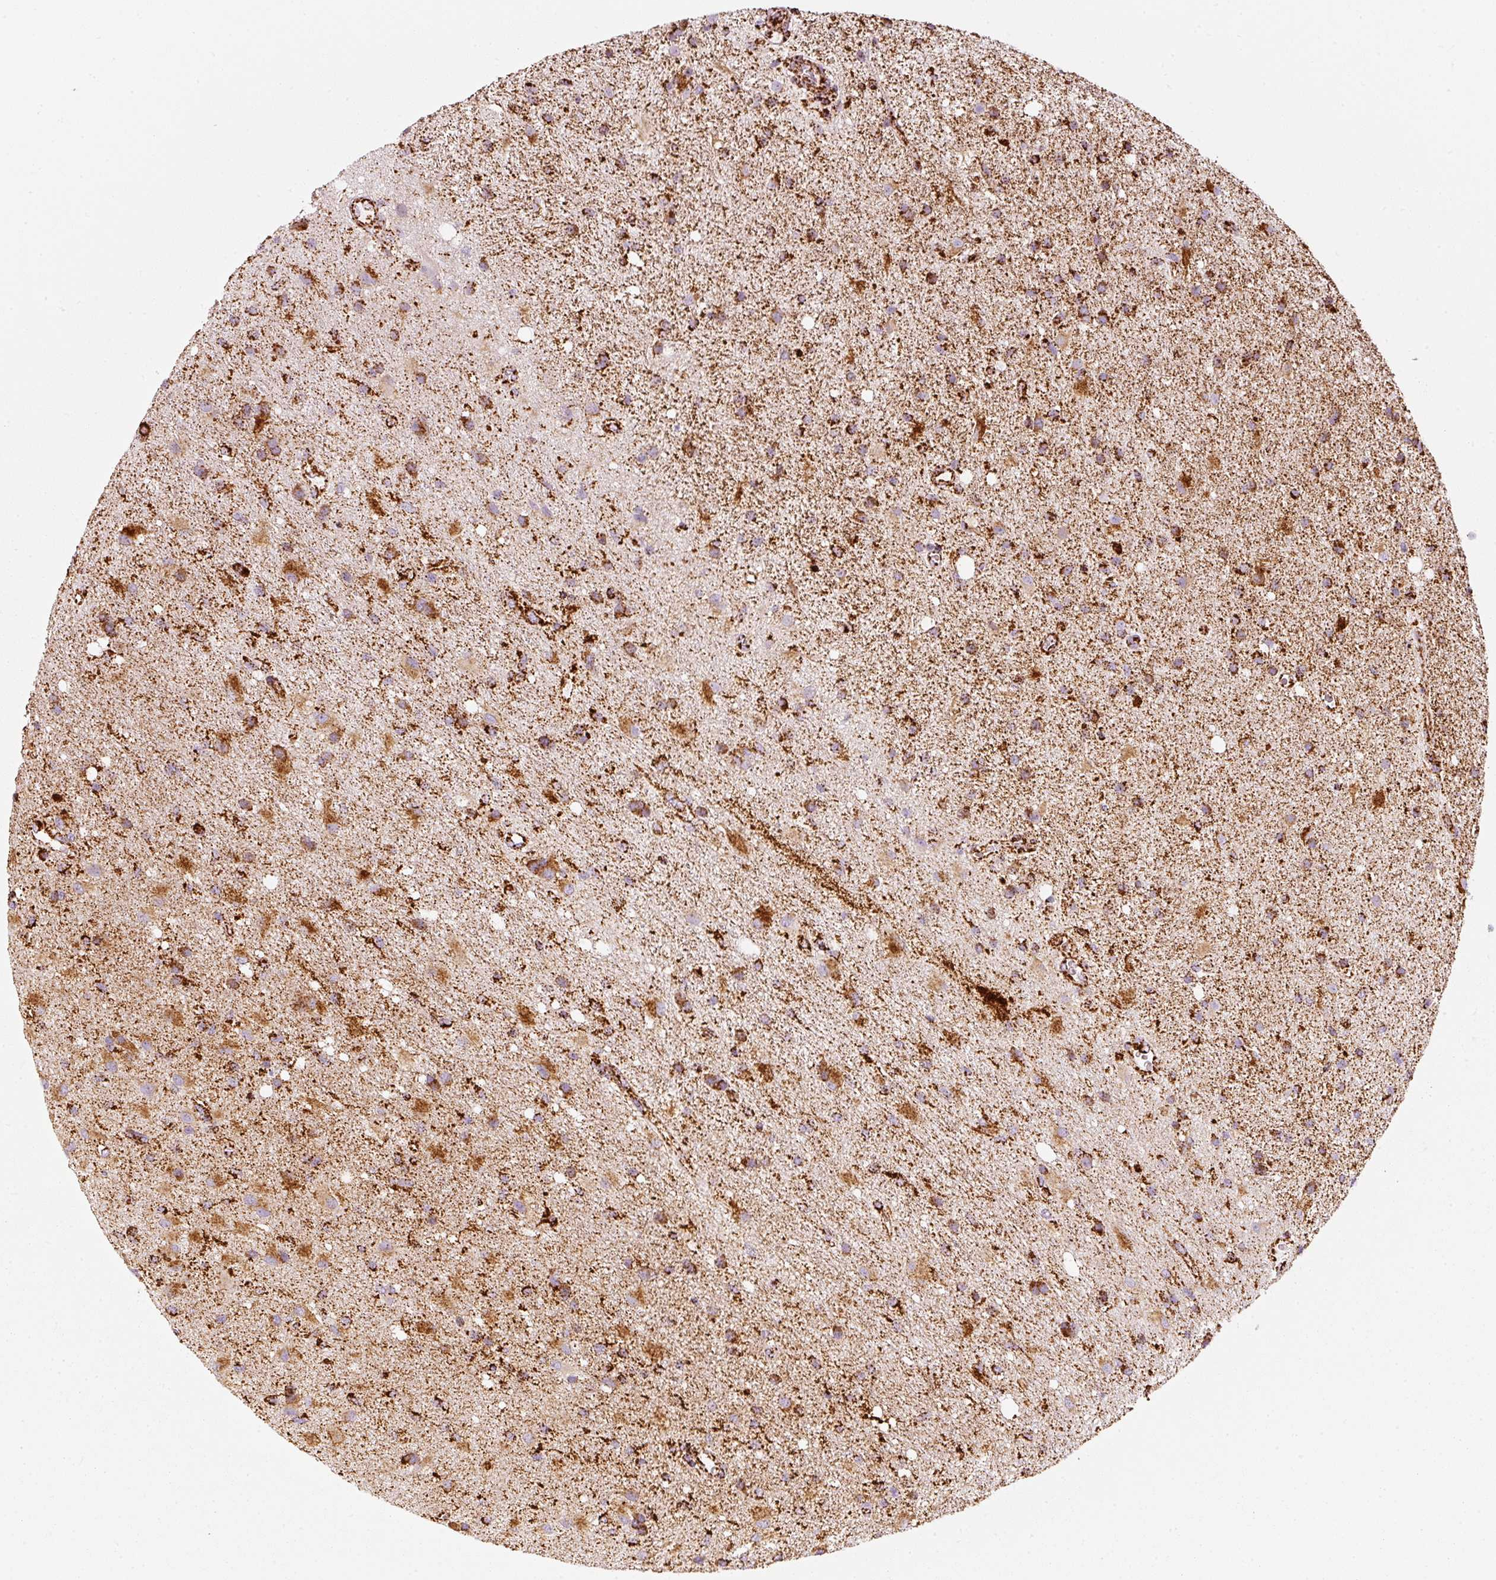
{"staining": {"intensity": "strong", "quantity": ">75%", "location": "cytoplasmic/membranous"}, "tissue": "glioma", "cell_type": "Tumor cells", "image_type": "cancer", "snomed": [{"axis": "morphology", "description": "Glioma, malignant, High grade"}, {"axis": "topography", "description": "Brain"}], "caption": "The immunohistochemical stain highlights strong cytoplasmic/membranous staining in tumor cells of malignant glioma (high-grade) tissue.", "gene": "MT-CO2", "patient": {"sex": "male", "age": 67}}